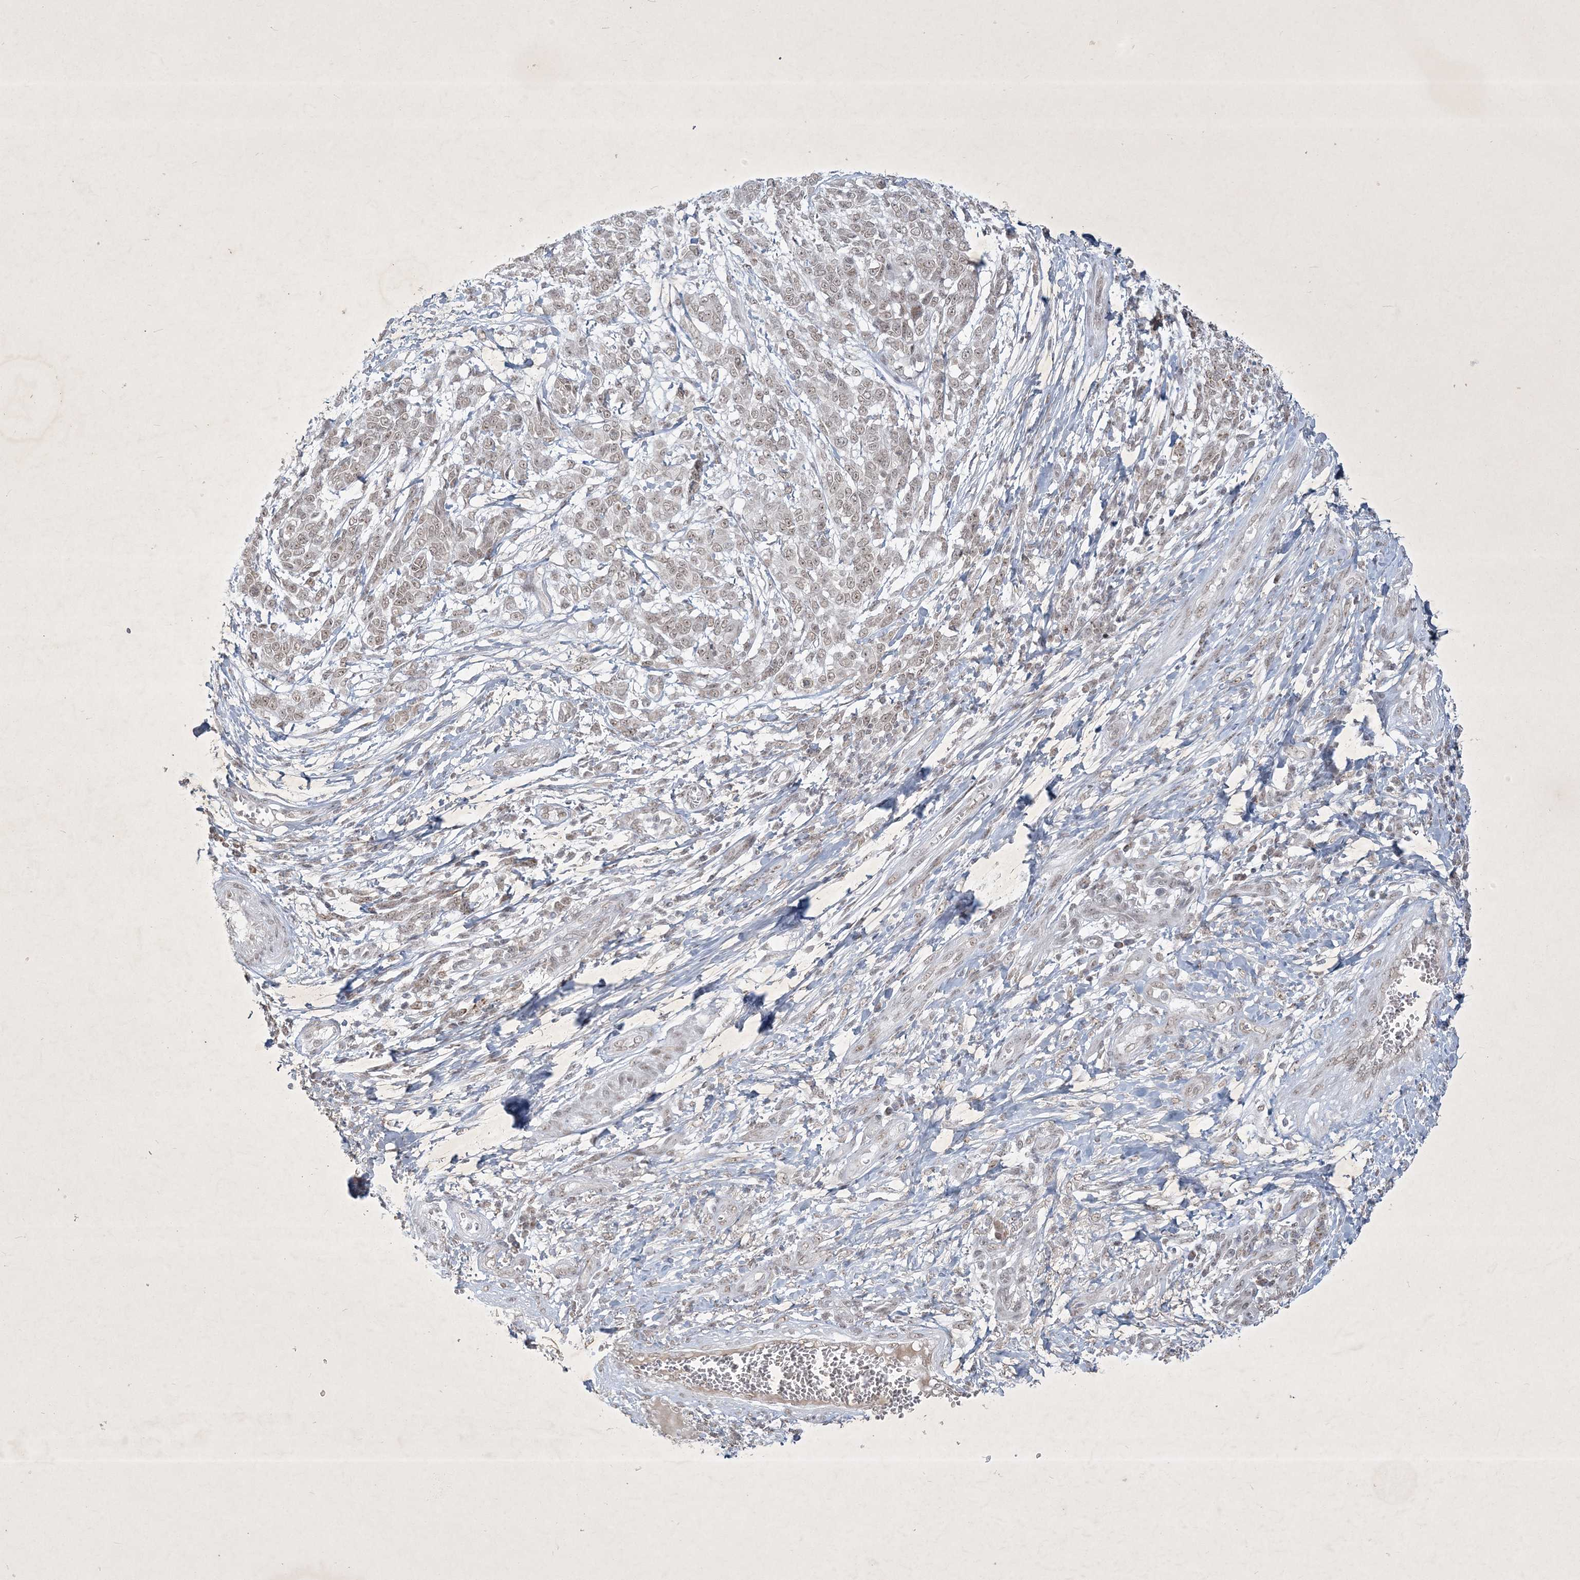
{"staining": {"intensity": "weak", "quantity": "<25%", "location": "nuclear"}, "tissue": "melanoma", "cell_type": "Tumor cells", "image_type": "cancer", "snomed": [{"axis": "morphology", "description": "Malignant melanoma, NOS"}, {"axis": "topography", "description": "Skin"}], "caption": "The immunohistochemistry photomicrograph has no significant expression in tumor cells of melanoma tissue.", "gene": "ZBTB9", "patient": {"sex": "male", "age": 49}}